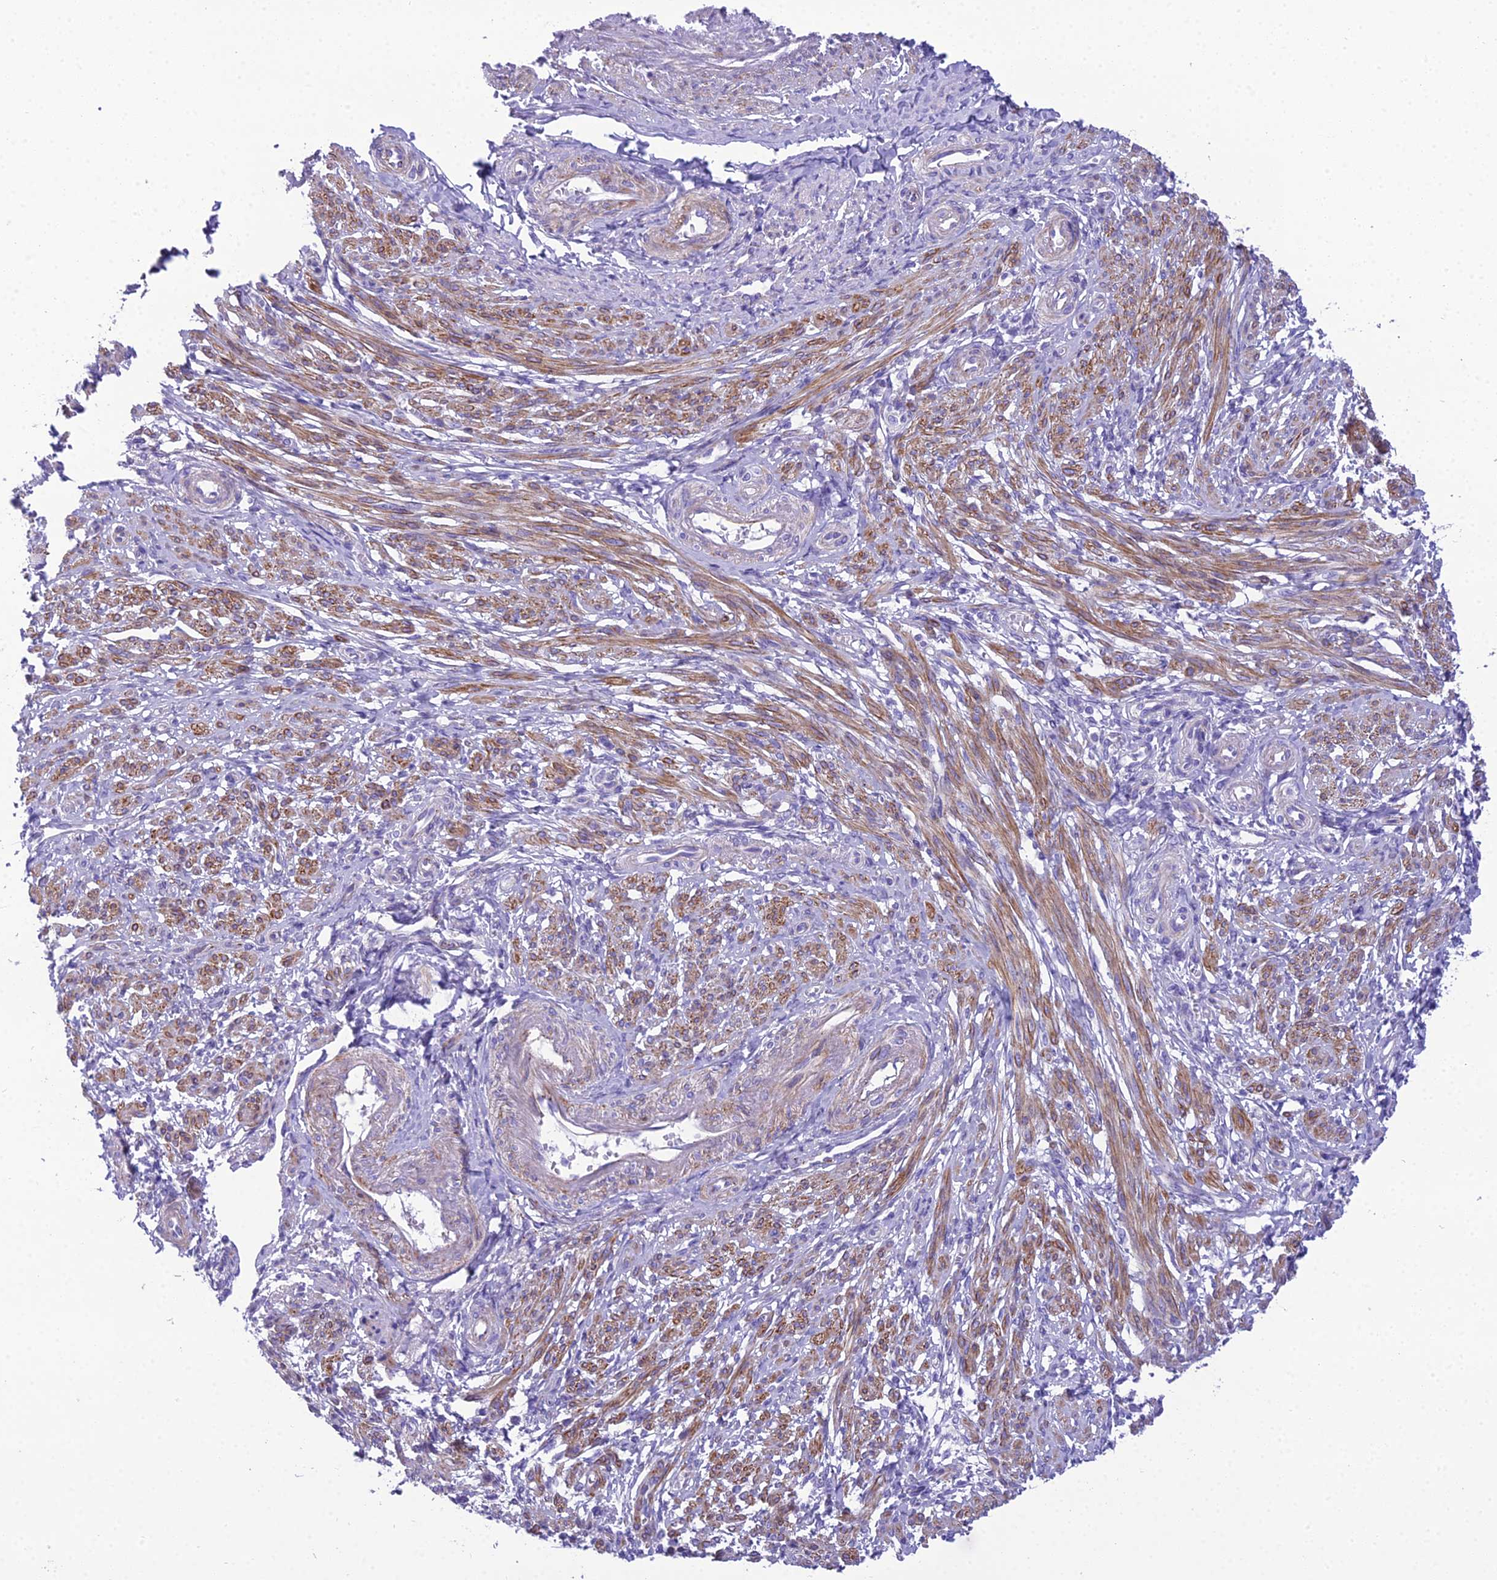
{"staining": {"intensity": "moderate", "quantity": "25%-75%", "location": "cytoplasmic/membranous"}, "tissue": "smooth muscle", "cell_type": "Smooth muscle cells", "image_type": "normal", "snomed": [{"axis": "morphology", "description": "Normal tissue, NOS"}, {"axis": "topography", "description": "Smooth muscle"}], "caption": "IHC micrograph of normal smooth muscle: smooth muscle stained using immunohistochemistry (IHC) exhibits medium levels of moderate protein expression localized specifically in the cytoplasmic/membranous of smooth muscle cells, appearing as a cytoplasmic/membranous brown color.", "gene": "GFRA1", "patient": {"sex": "female", "age": 39}}